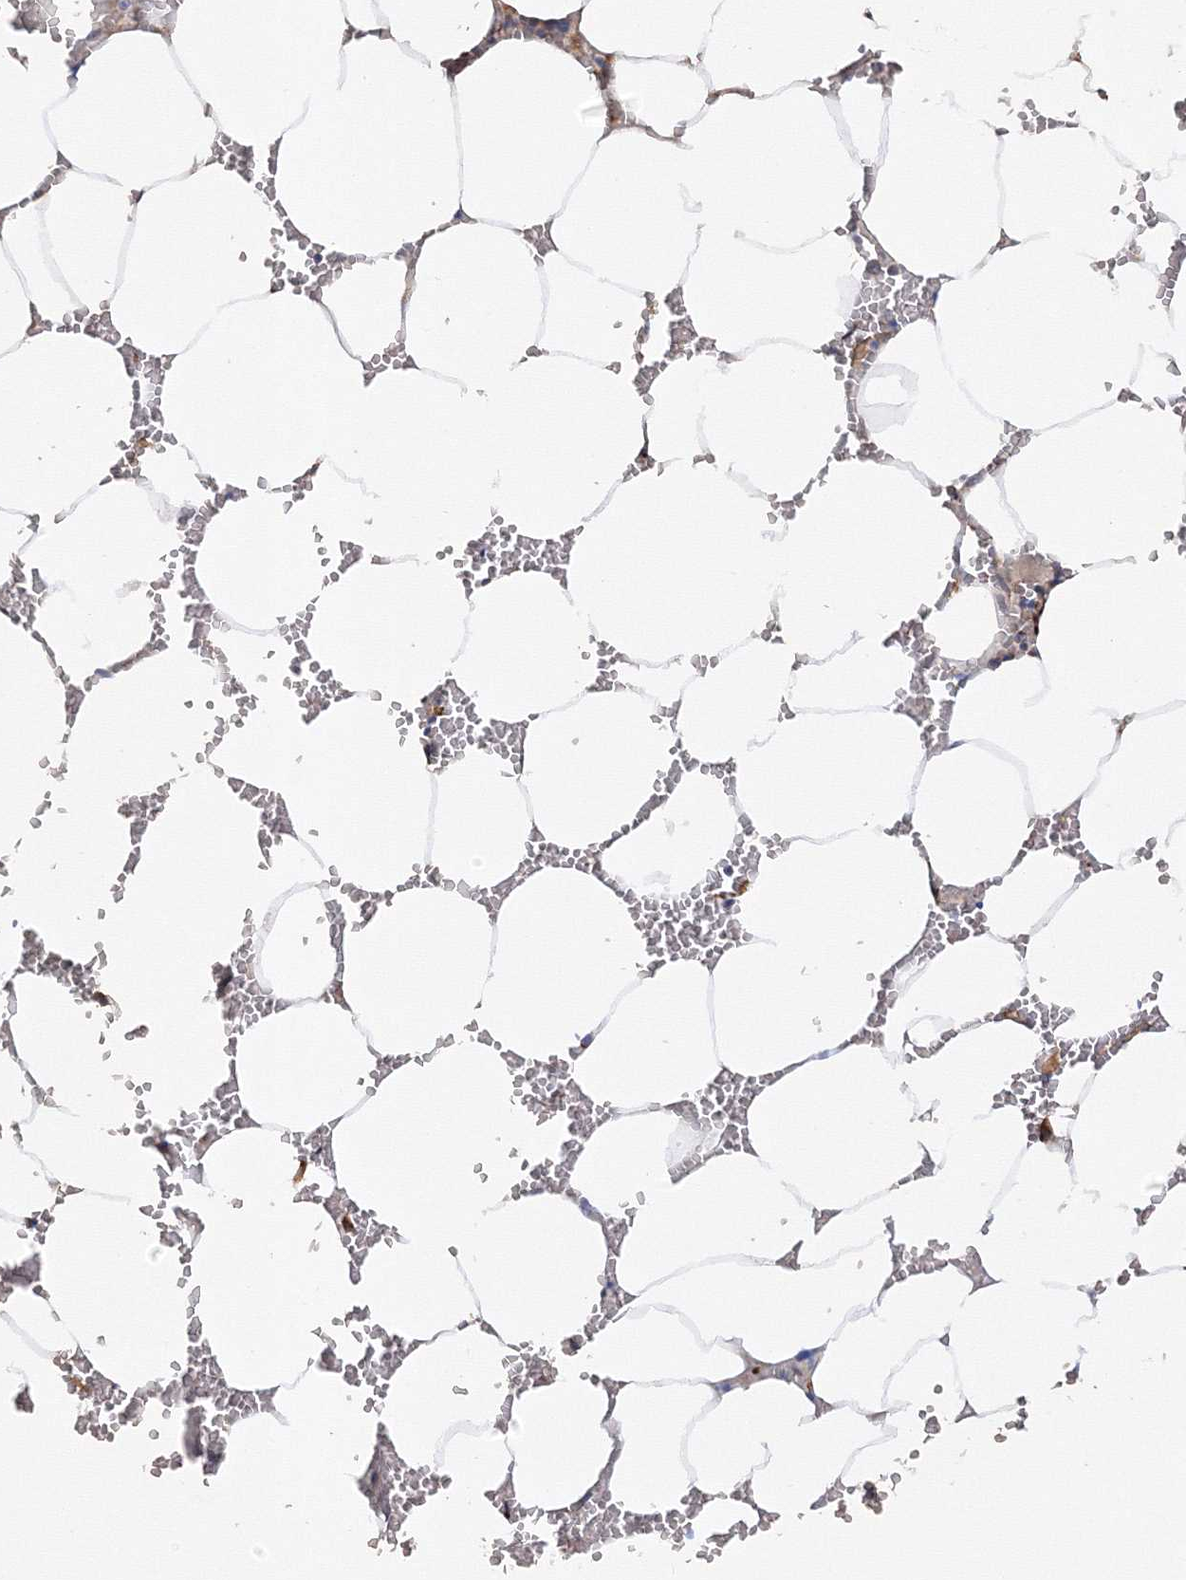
{"staining": {"intensity": "strong", "quantity": "<25%", "location": "cytoplasmic/membranous"}, "tissue": "bone marrow", "cell_type": "Hematopoietic cells", "image_type": "normal", "snomed": [{"axis": "morphology", "description": "Normal tissue, NOS"}, {"axis": "topography", "description": "Bone marrow"}], "caption": "Bone marrow stained with DAB (3,3'-diaminobenzidine) immunohistochemistry (IHC) shows medium levels of strong cytoplasmic/membranous staining in approximately <25% of hematopoietic cells.", "gene": "DIS3L2", "patient": {"sex": "male", "age": 70}}